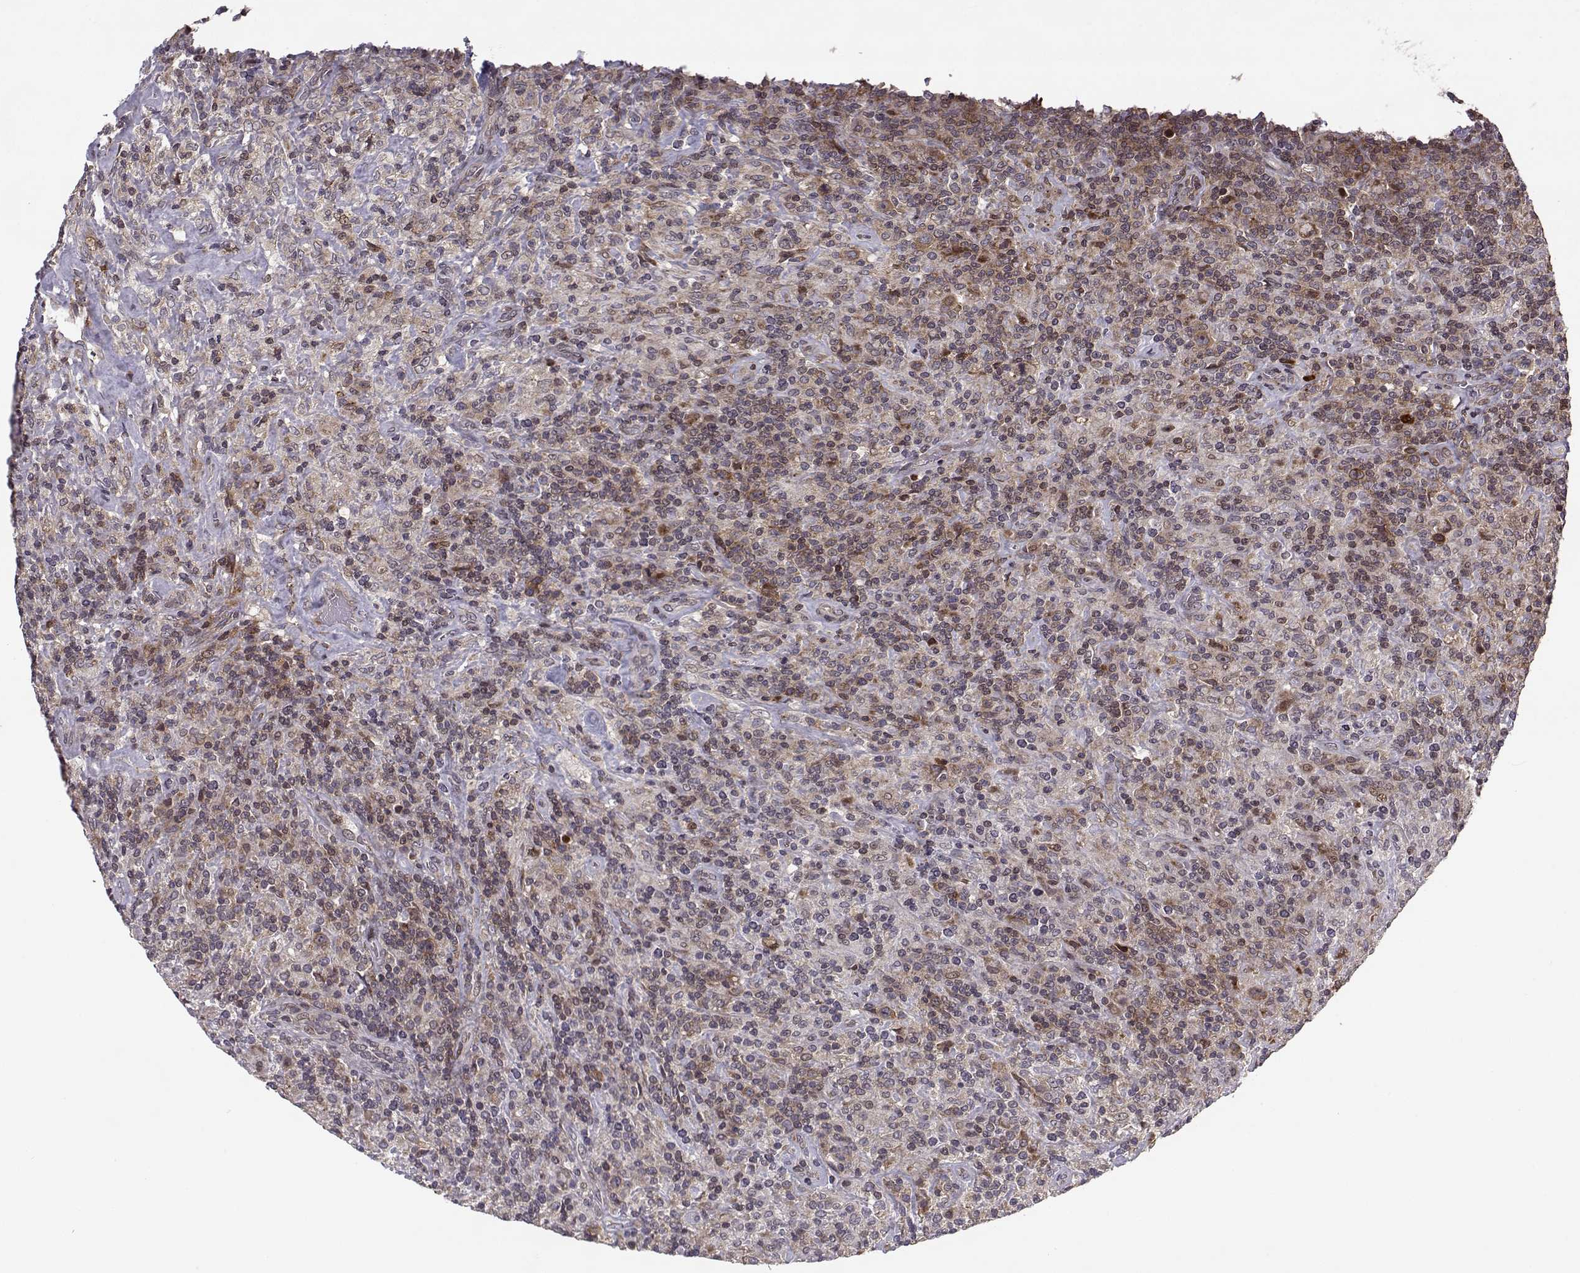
{"staining": {"intensity": "moderate", "quantity": ">75%", "location": "cytoplasmic/membranous"}, "tissue": "lymphoma", "cell_type": "Tumor cells", "image_type": "cancer", "snomed": [{"axis": "morphology", "description": "Hodgkin's disease, NOS"}, {"axis": "topography", "description": "Lymph node"}], "caption": "About >75% of tumor cells in human lymphoma reveal moderate cytoplasmic/membranous protein positivity as visualized by brown immunohistochemical staining.", "gene": "RPL31", "patient": {"sex": "male", "age": 70}}